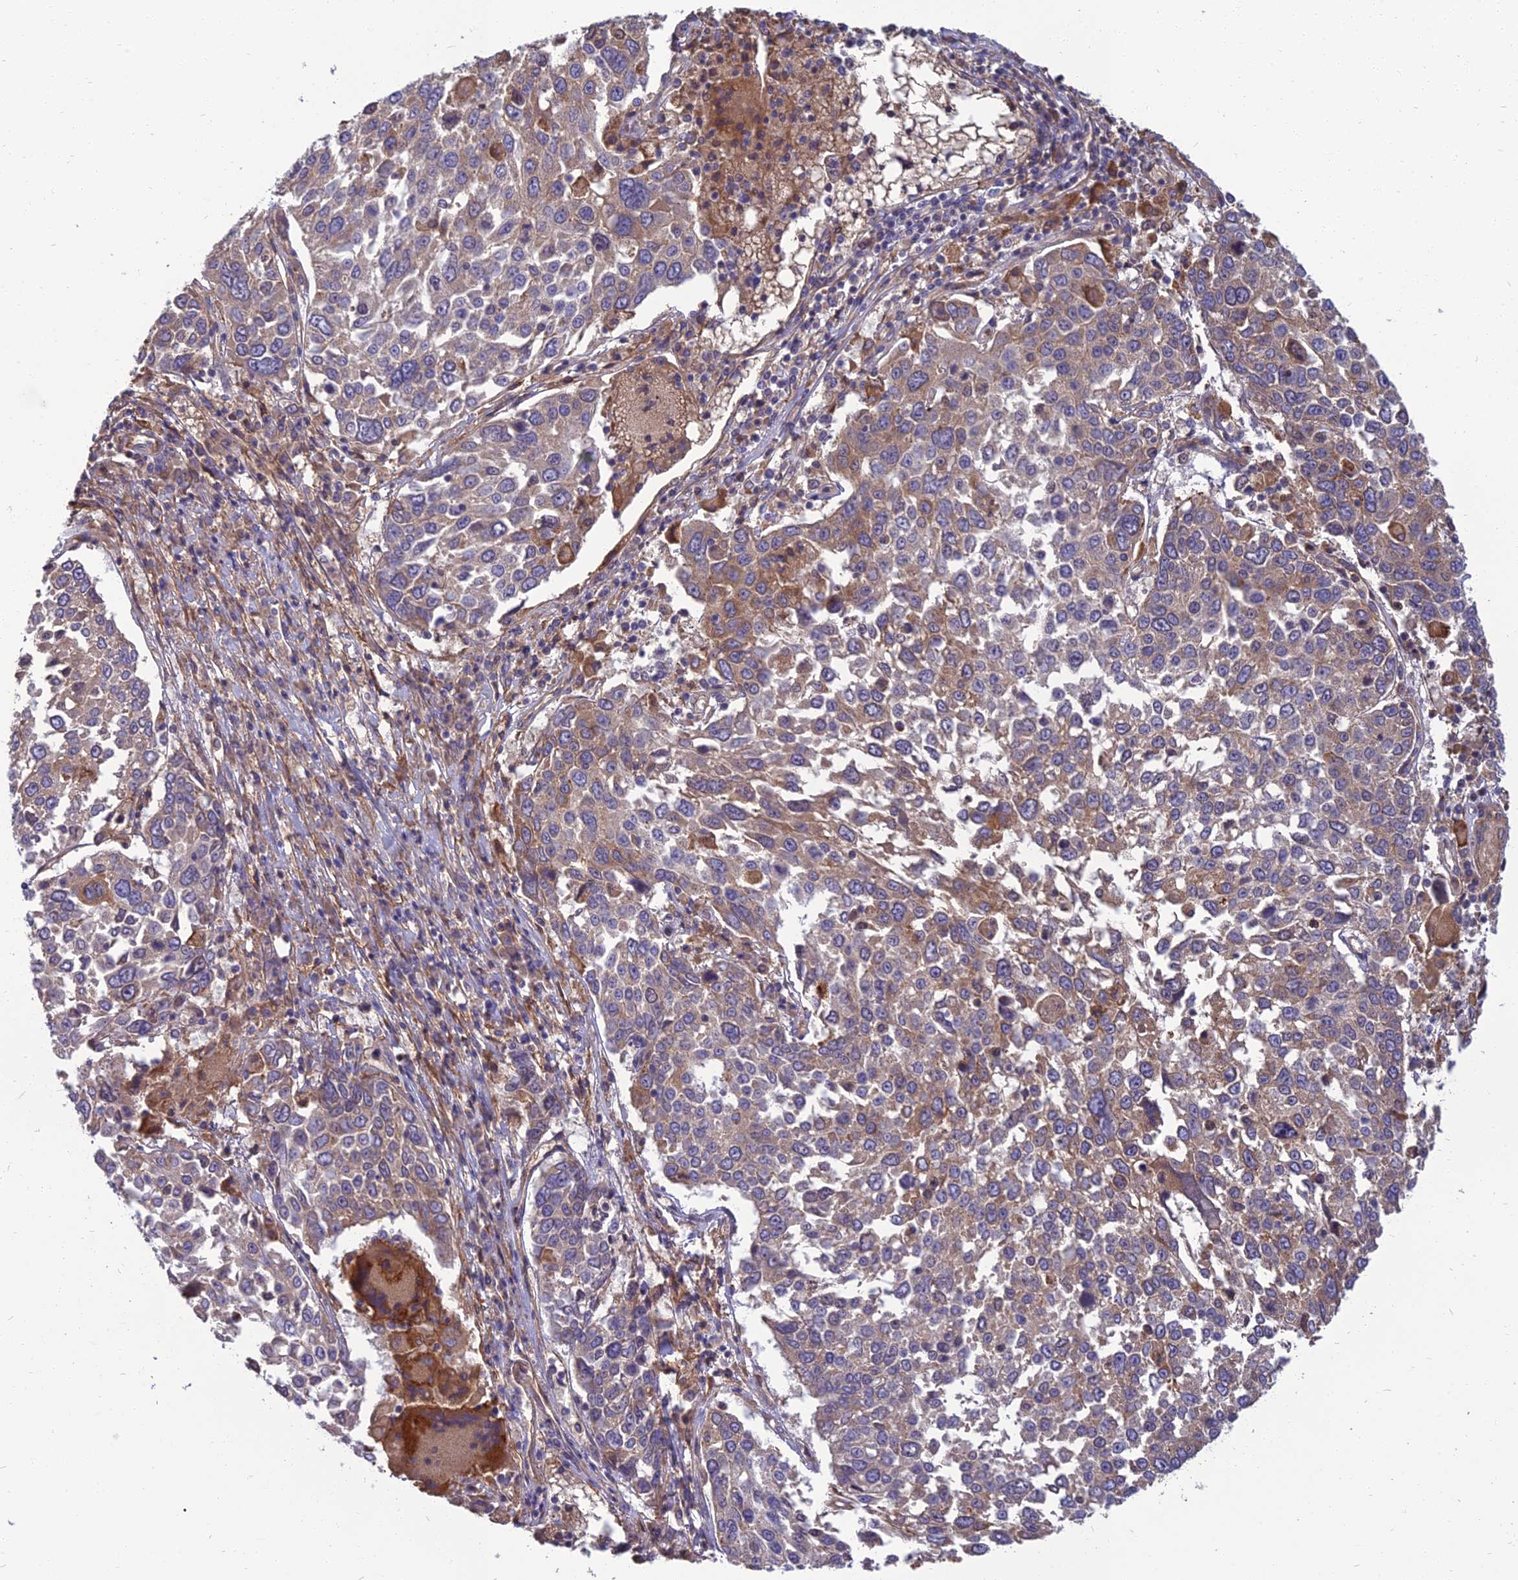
{"staining": {"intensity": "moderate", "quantity": "<25%", "location": "cytoplasmic/membranous"}, "tissue": "lung cancer", "cell_type": "Tumor cells", "image_type": "cancer", "snomed": [{"axis": "morphology", "description": "Squamous cell carcinoma, NOS"}, {"axis": "topography", "description": "Lung"}], "caption": "Human lung cancer (squamous cell carcinoma) stained with a brown dye demonstrates moderate cytoplasmic/membranous positive staining in approximately <25% of tumor cells.", "gene": "WDR24", "patient": {"sex": "male", "age": 65}}